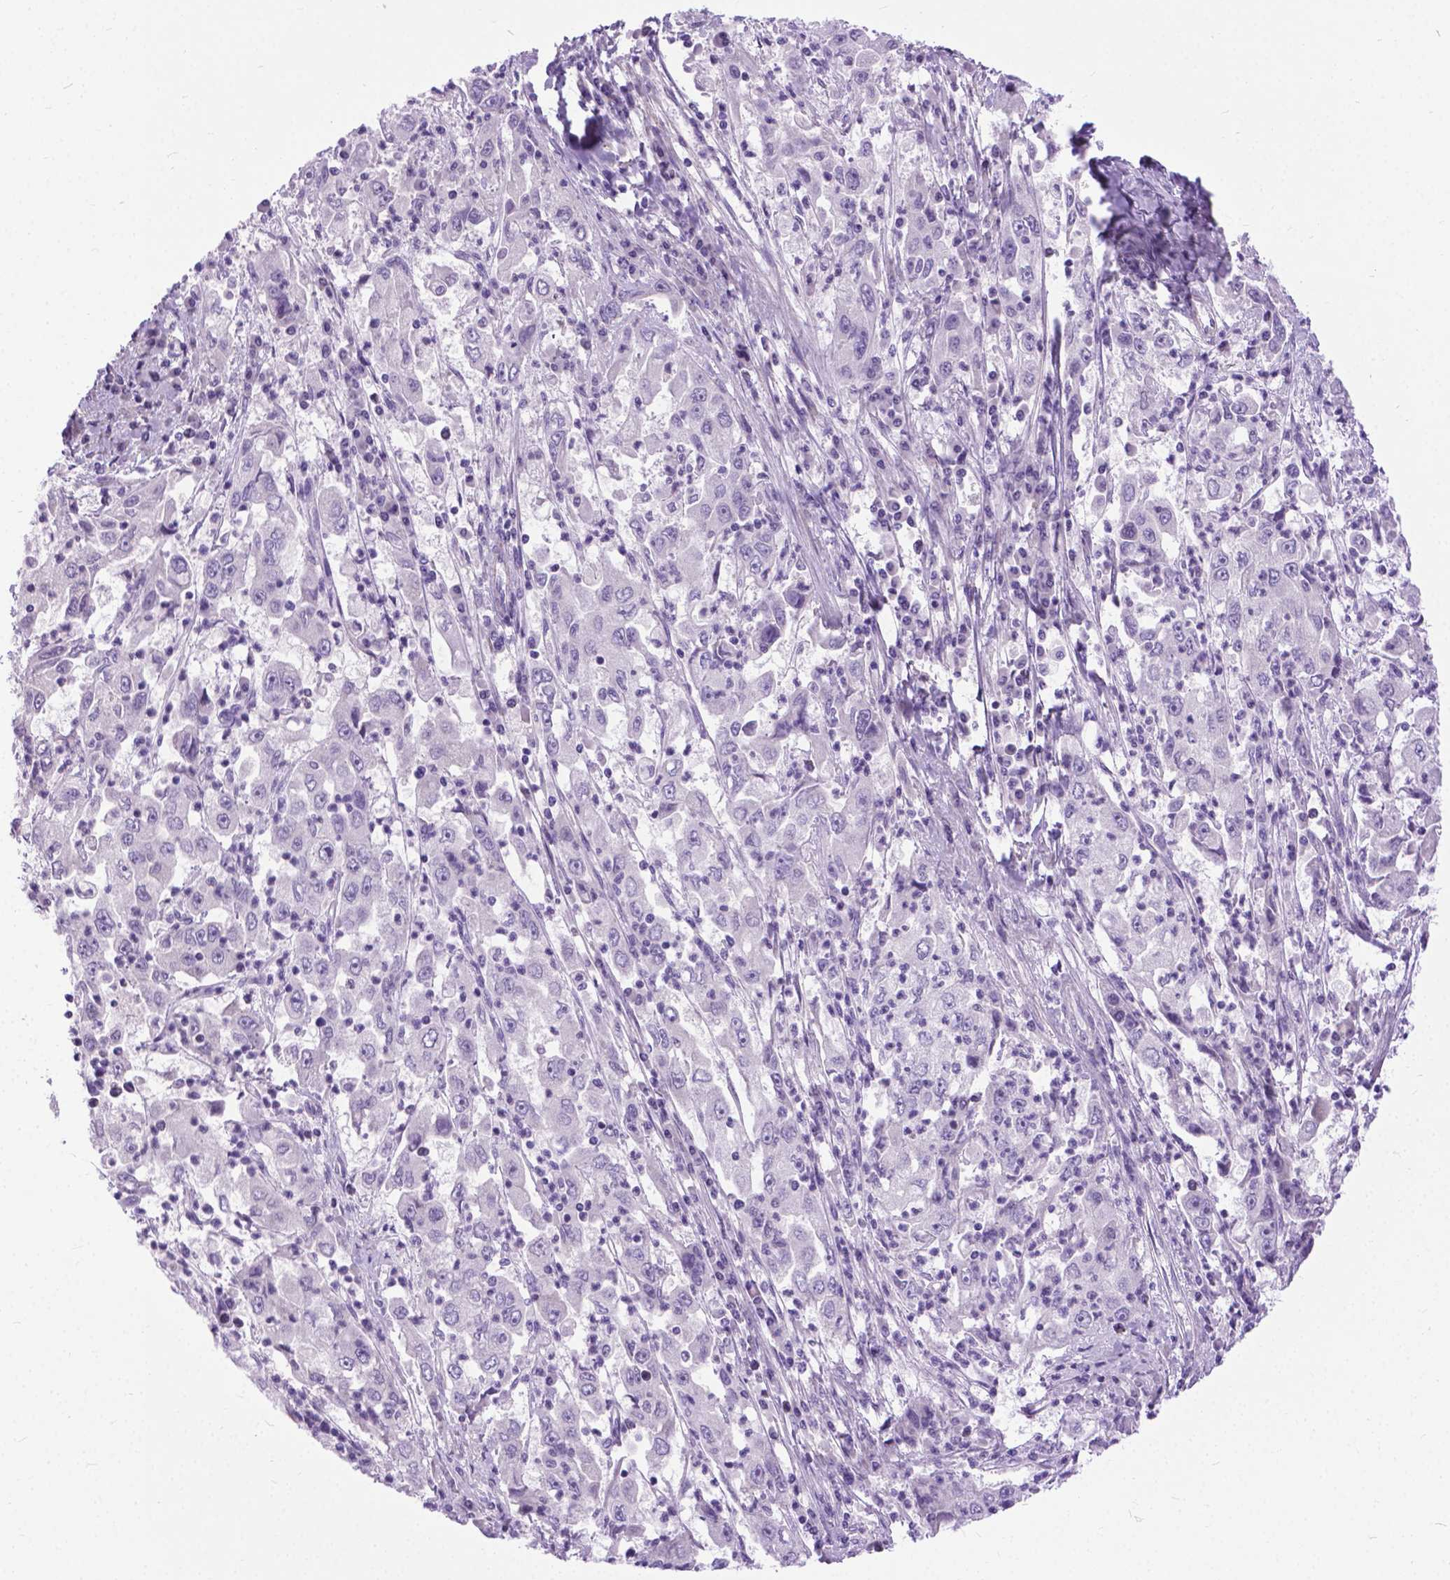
{"staining": {"intensity": "negative", "quantity": "none", "location": "none"}, "tissue": "cervical cancer", "cell_type": "Tumor cells", "image_type": "cancer", "snomed": [{"axis": "morphology", "description": "Squamous cell carcinoma, NOS"}, {"axis": "topography", "description": "Cervix"}], "caption": "Immunohistochemistry (IHC) of human cervical cancer (squamous cell carcinoma) reveals no staining in tumor cells.", "gene": "APCDD1L", "patient": {"sex": "female", "age": 36}}